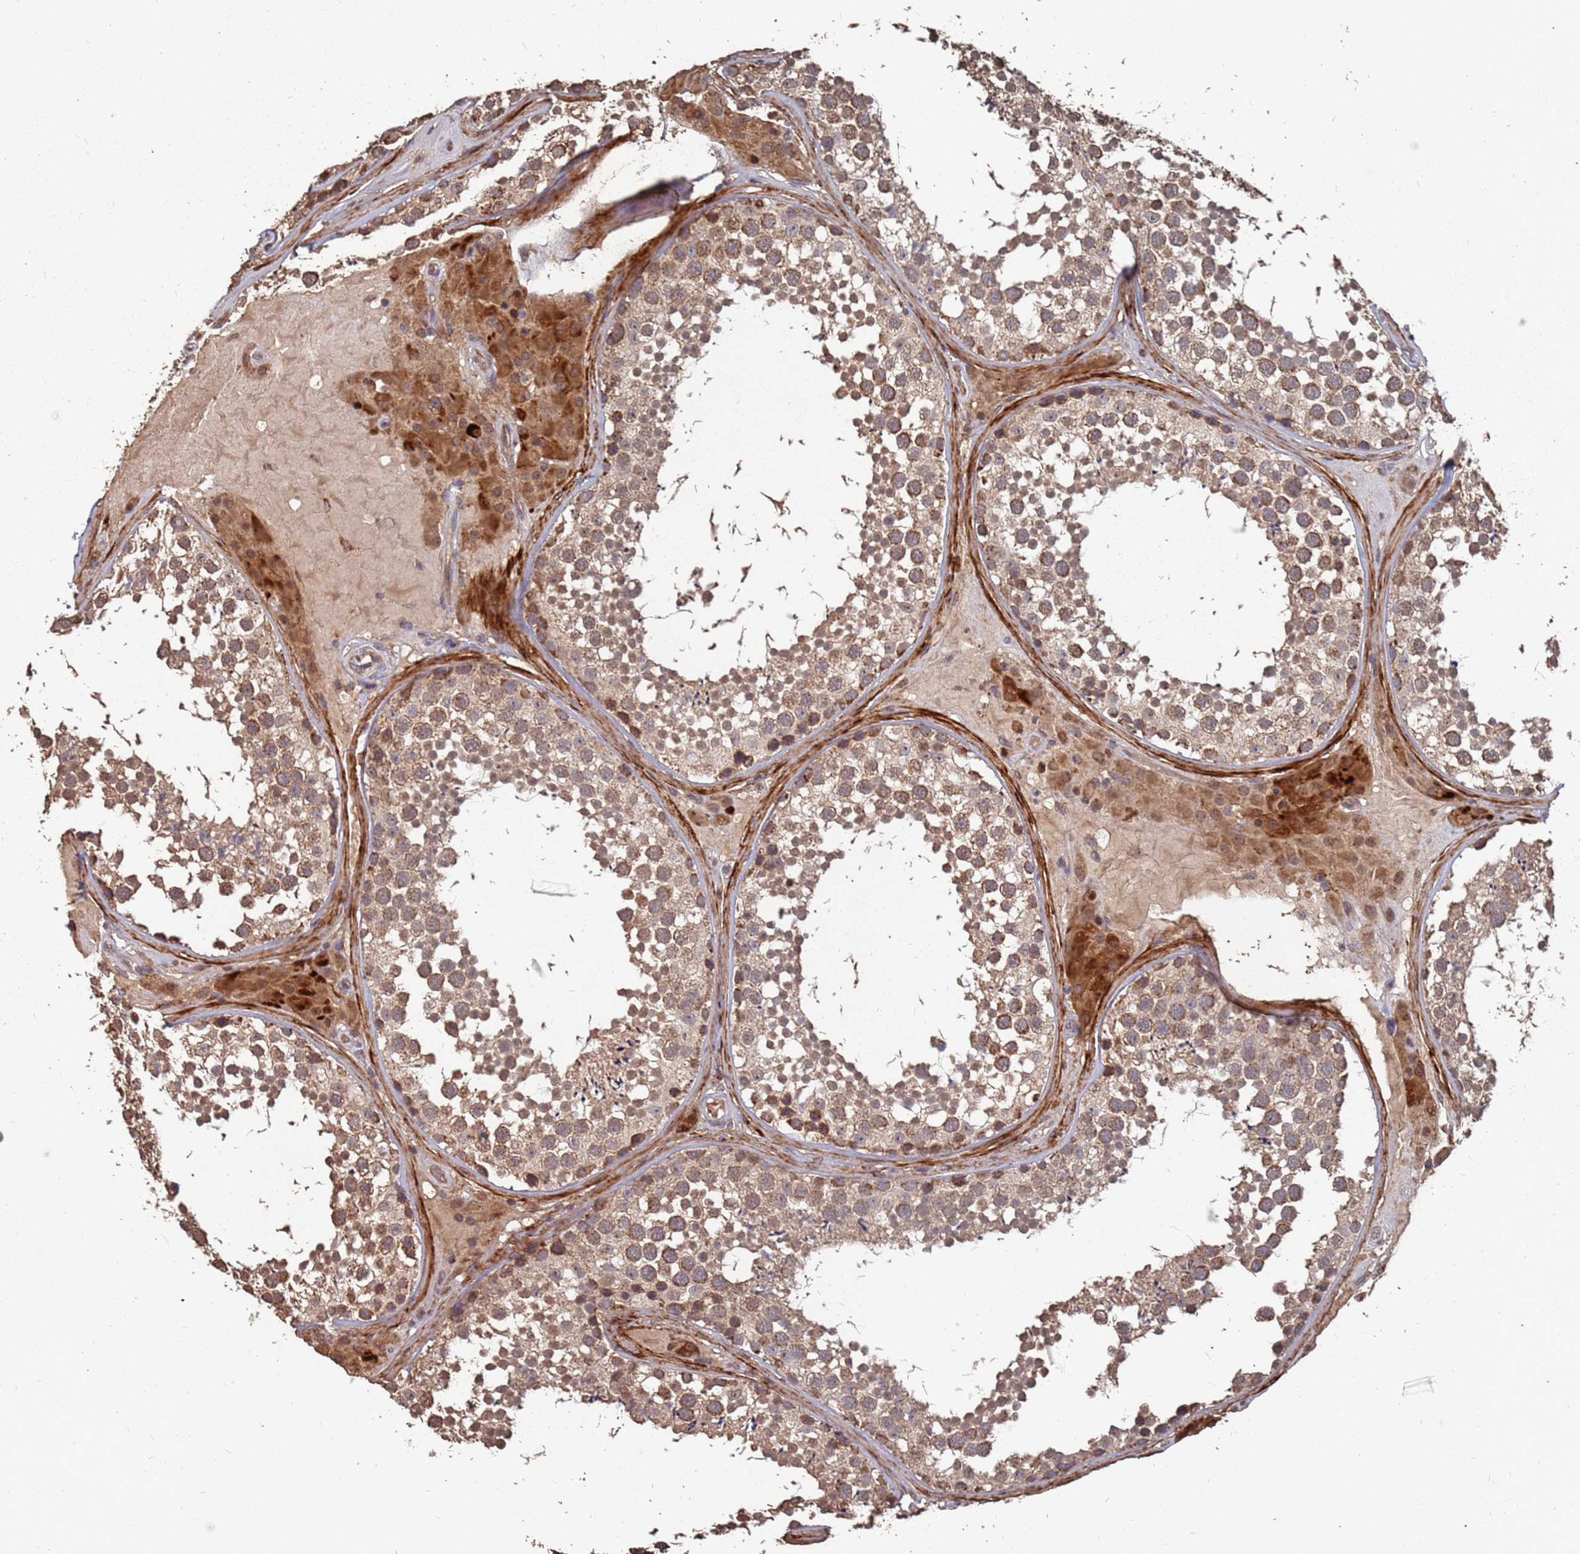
{"staining": {"intensity": "moderate", "quantity": ">75%", "location": "cytoplasmic/membranous,nuclear"}, "tissue": "testis", "cell_type": "Cells in seminiferous ducts", "image_type": "normal", "snomed": [{"axis": "morphology", "description": "Normal tissue, NOS"}, {"axis": "topography", "description": "Testis"}], "caption": "High-magnification brightfield microscopy of normal testis stained with DAB (3,3'-diaminobenzidine) (brown) and counterstained with hematoxylin (blue). cells in seminiferous ducts exhibit moderate cytoplasmic/membranous,nuclear expression is seen in approximately>75% of cells. (IHC, brightfield microscopy, high magnification).", "gene": "PRORP", "patient": {"sex": "male", "age": 46}}